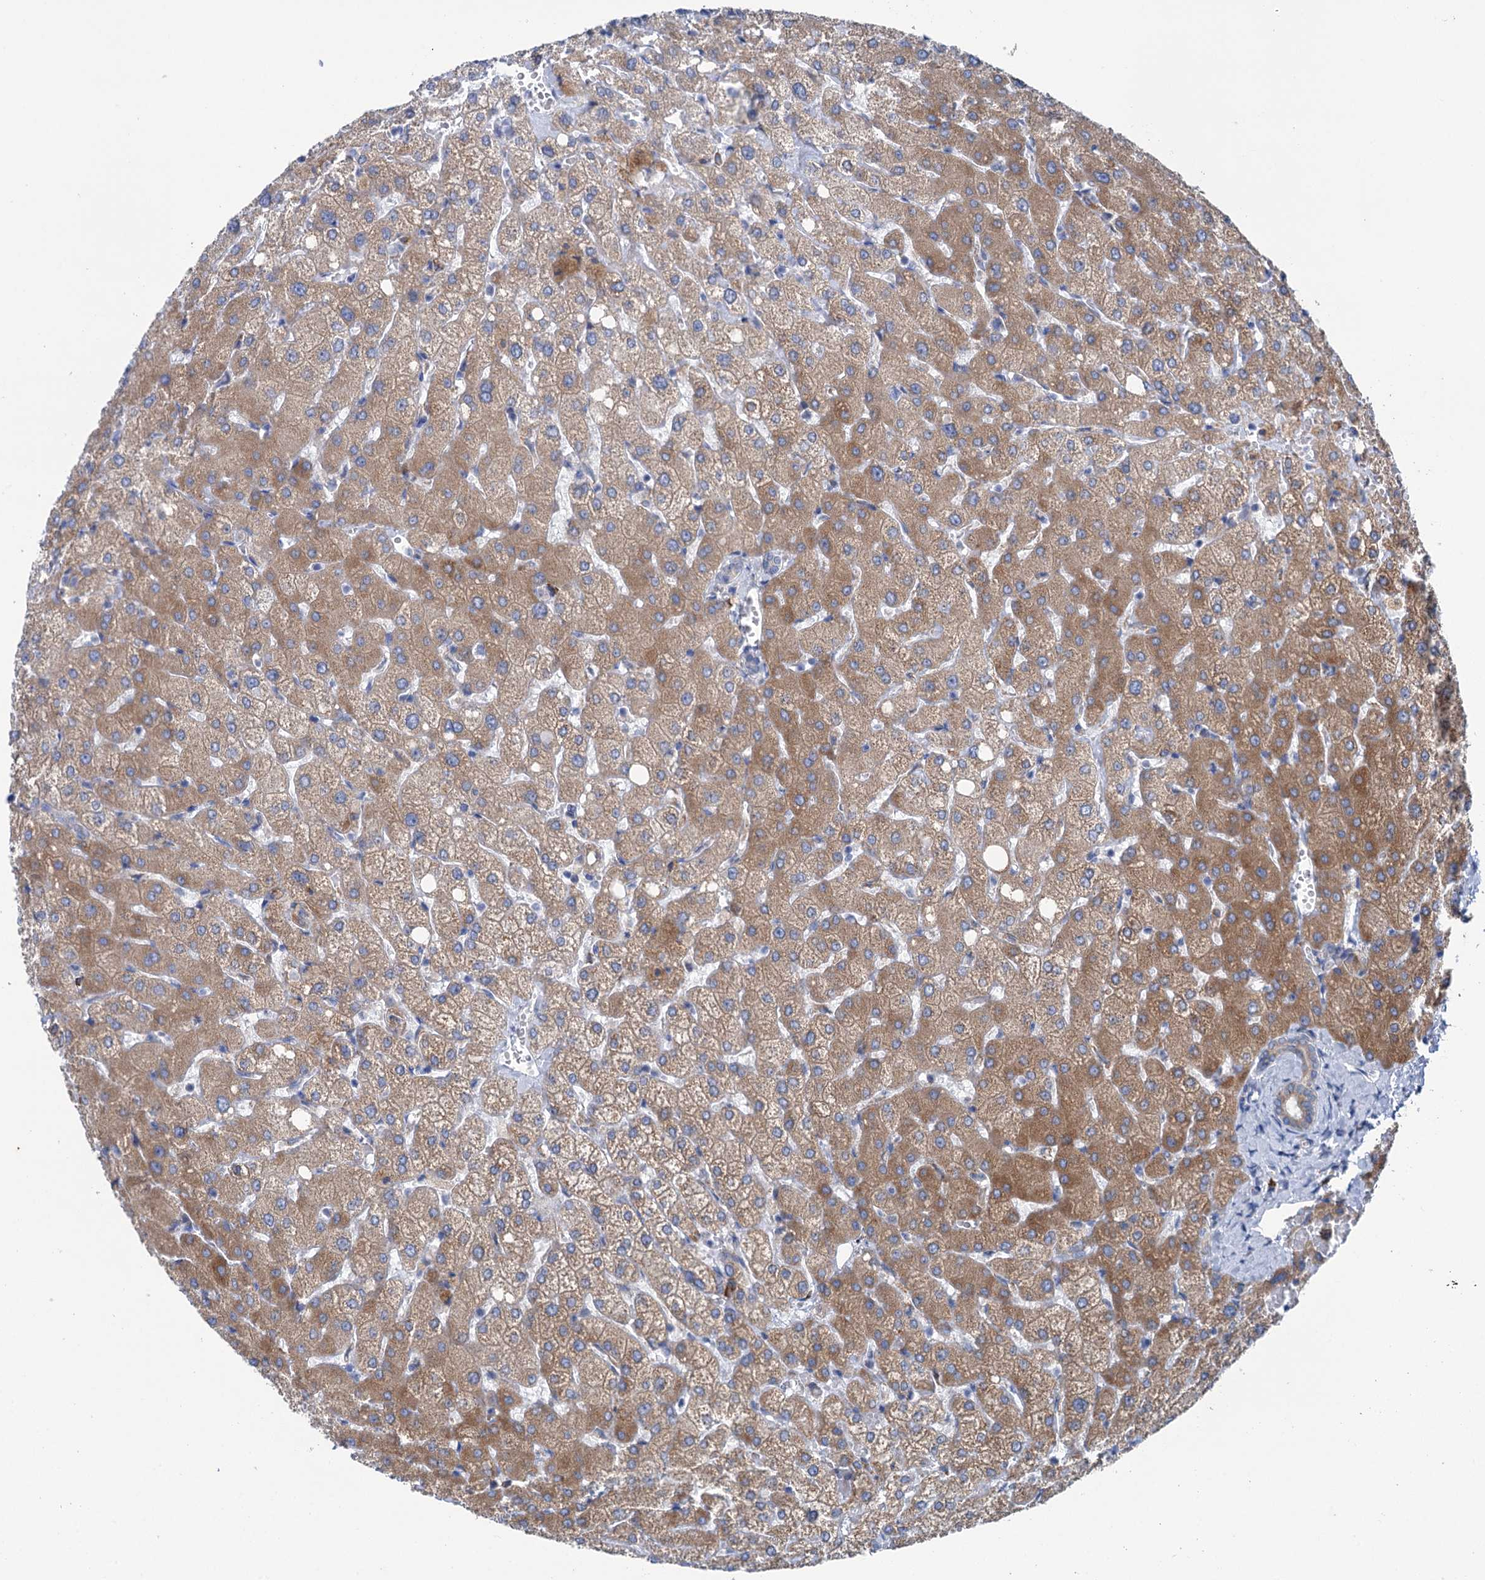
{"staining": {"intensity": "moderate", "quantity": ">75%", "location": "cytoplasmic/membranous"}, "tissue": "liver", "cell_type": "Cholangiocytes", "image_type": "normal", "snomed": [{"axis": "morphology", "description": "Normal tissue, NOS"}, {"axis": "topography", "description": "Liver"}], "caption": "A medium amount of moderate cytoplasmic/membranous staining is identified in approximately >75% of cholangiocytes in unremarkable liver. (Stains: DAB (3,3'-diaminobenzidine) in brown, nuclei in blue, Microscopy: brightfield microscopy at high magnification).", "gene": "SHE", "patient": {"sex": "female", "age": 54}}